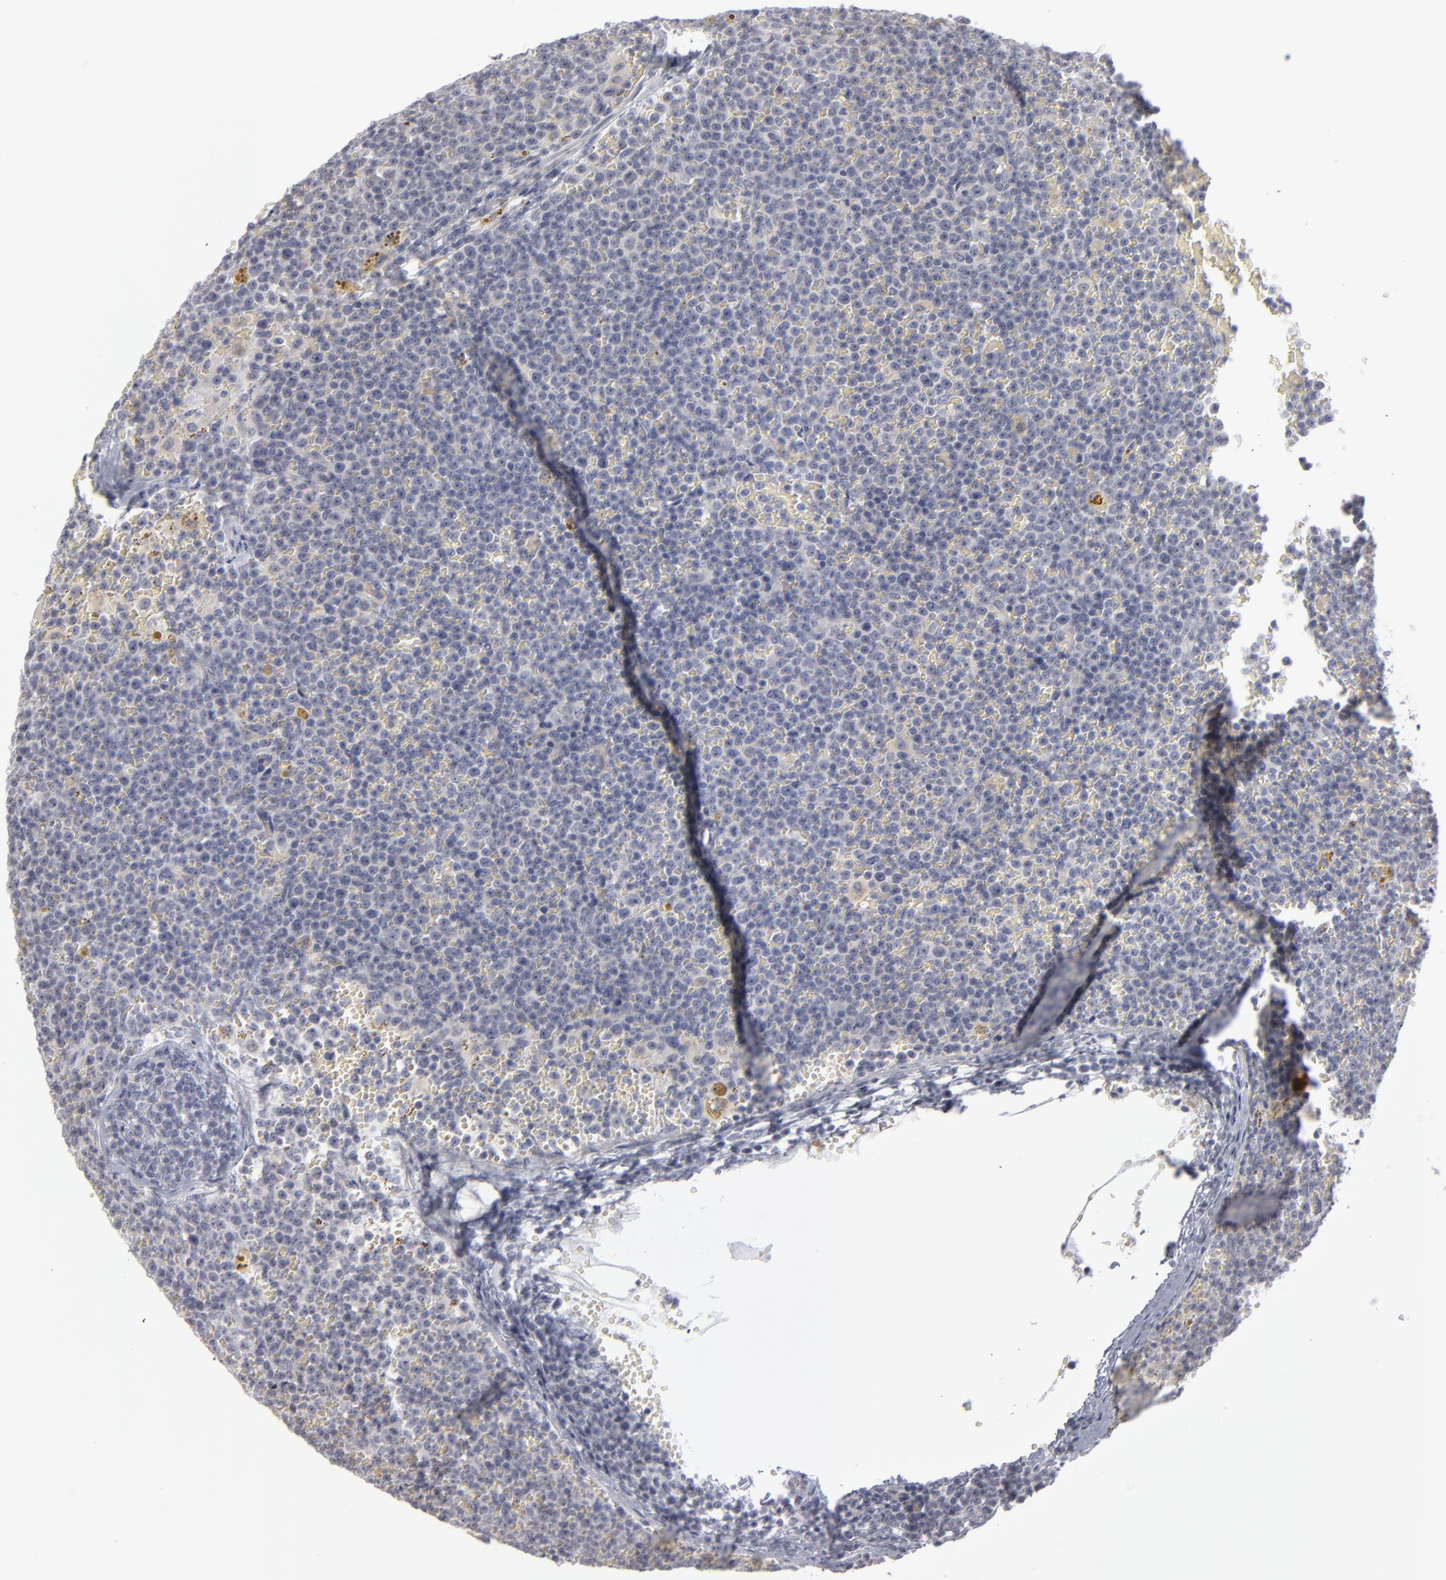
{"staining": {"intensity": "negative", "quantity": "none", "location": "none"}, "tissue": "lymphoma", "cell_type": "Tumor cells", "image_type": "cancer", "snomed": [{"axis": "morphology", "description": "Malignant lymphoma, non-Hodgkin's type, Low grade"}, {"axis": "topography", "description": "Lymph node"}], "caption": "This is an IHC micrograph of lymphoma. There is no expression in tumor cells.", "gene": "KIAA1210", "patient": {"sex": "male", "age": 50}}